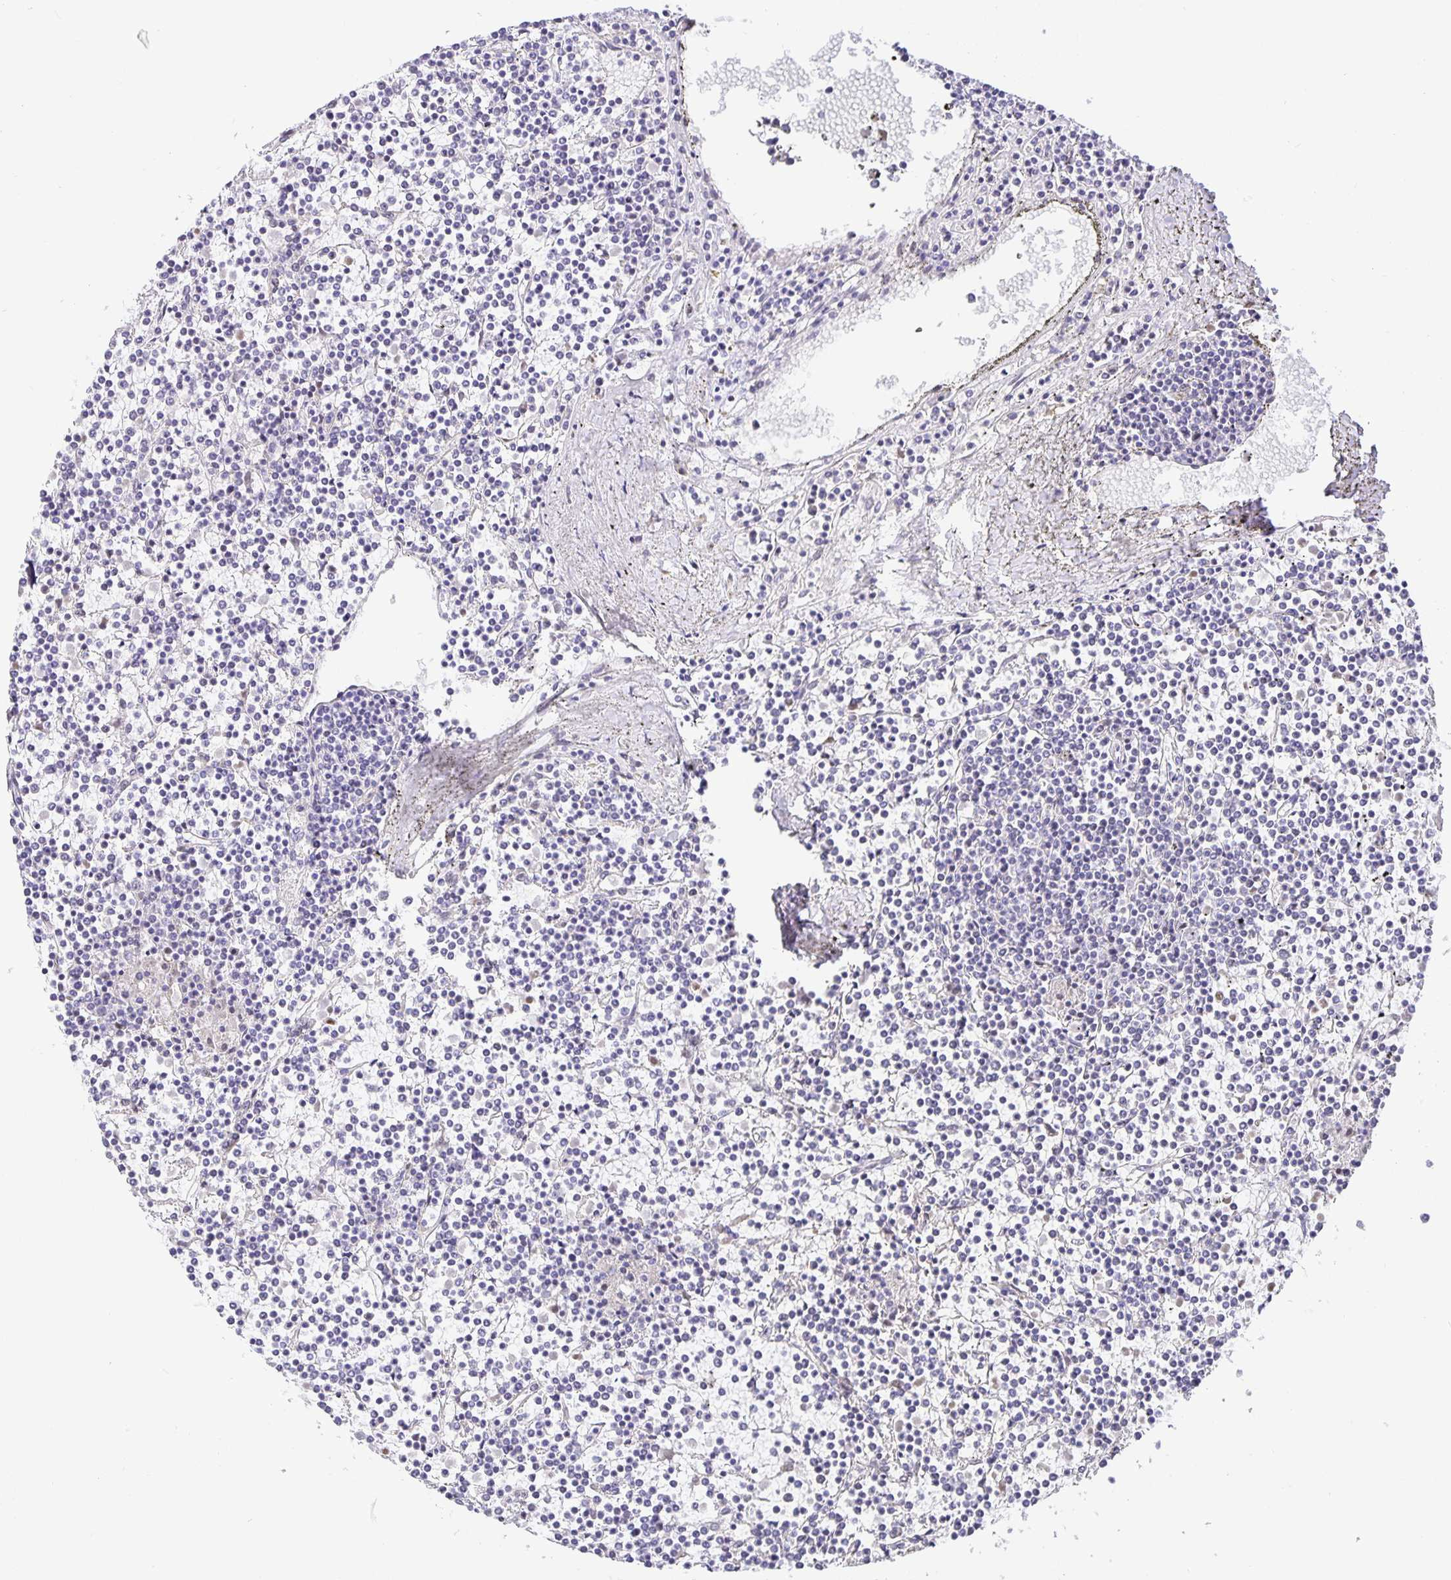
{"staining": {"intensity": "negative", "quantity": "none", "location": "none"}, "tissue": "lymphoma", "cell_type": "Tumor cells", "image_type": "cancer", "snomed": [{"axis": "morphology", "description": "Malignant lymphoma, non-Hodgkin's type, Low grade"}, {"axis": "topography", "description": "Spleen"}], "caption": "Human low-grade malignant lymphoma, non-Hodgkin's type stained for a protein using immunohistochemistry reveals no expression in tumor cells.", "gene": "TJP3", "patient": {"sex": "female", "age": 19}}